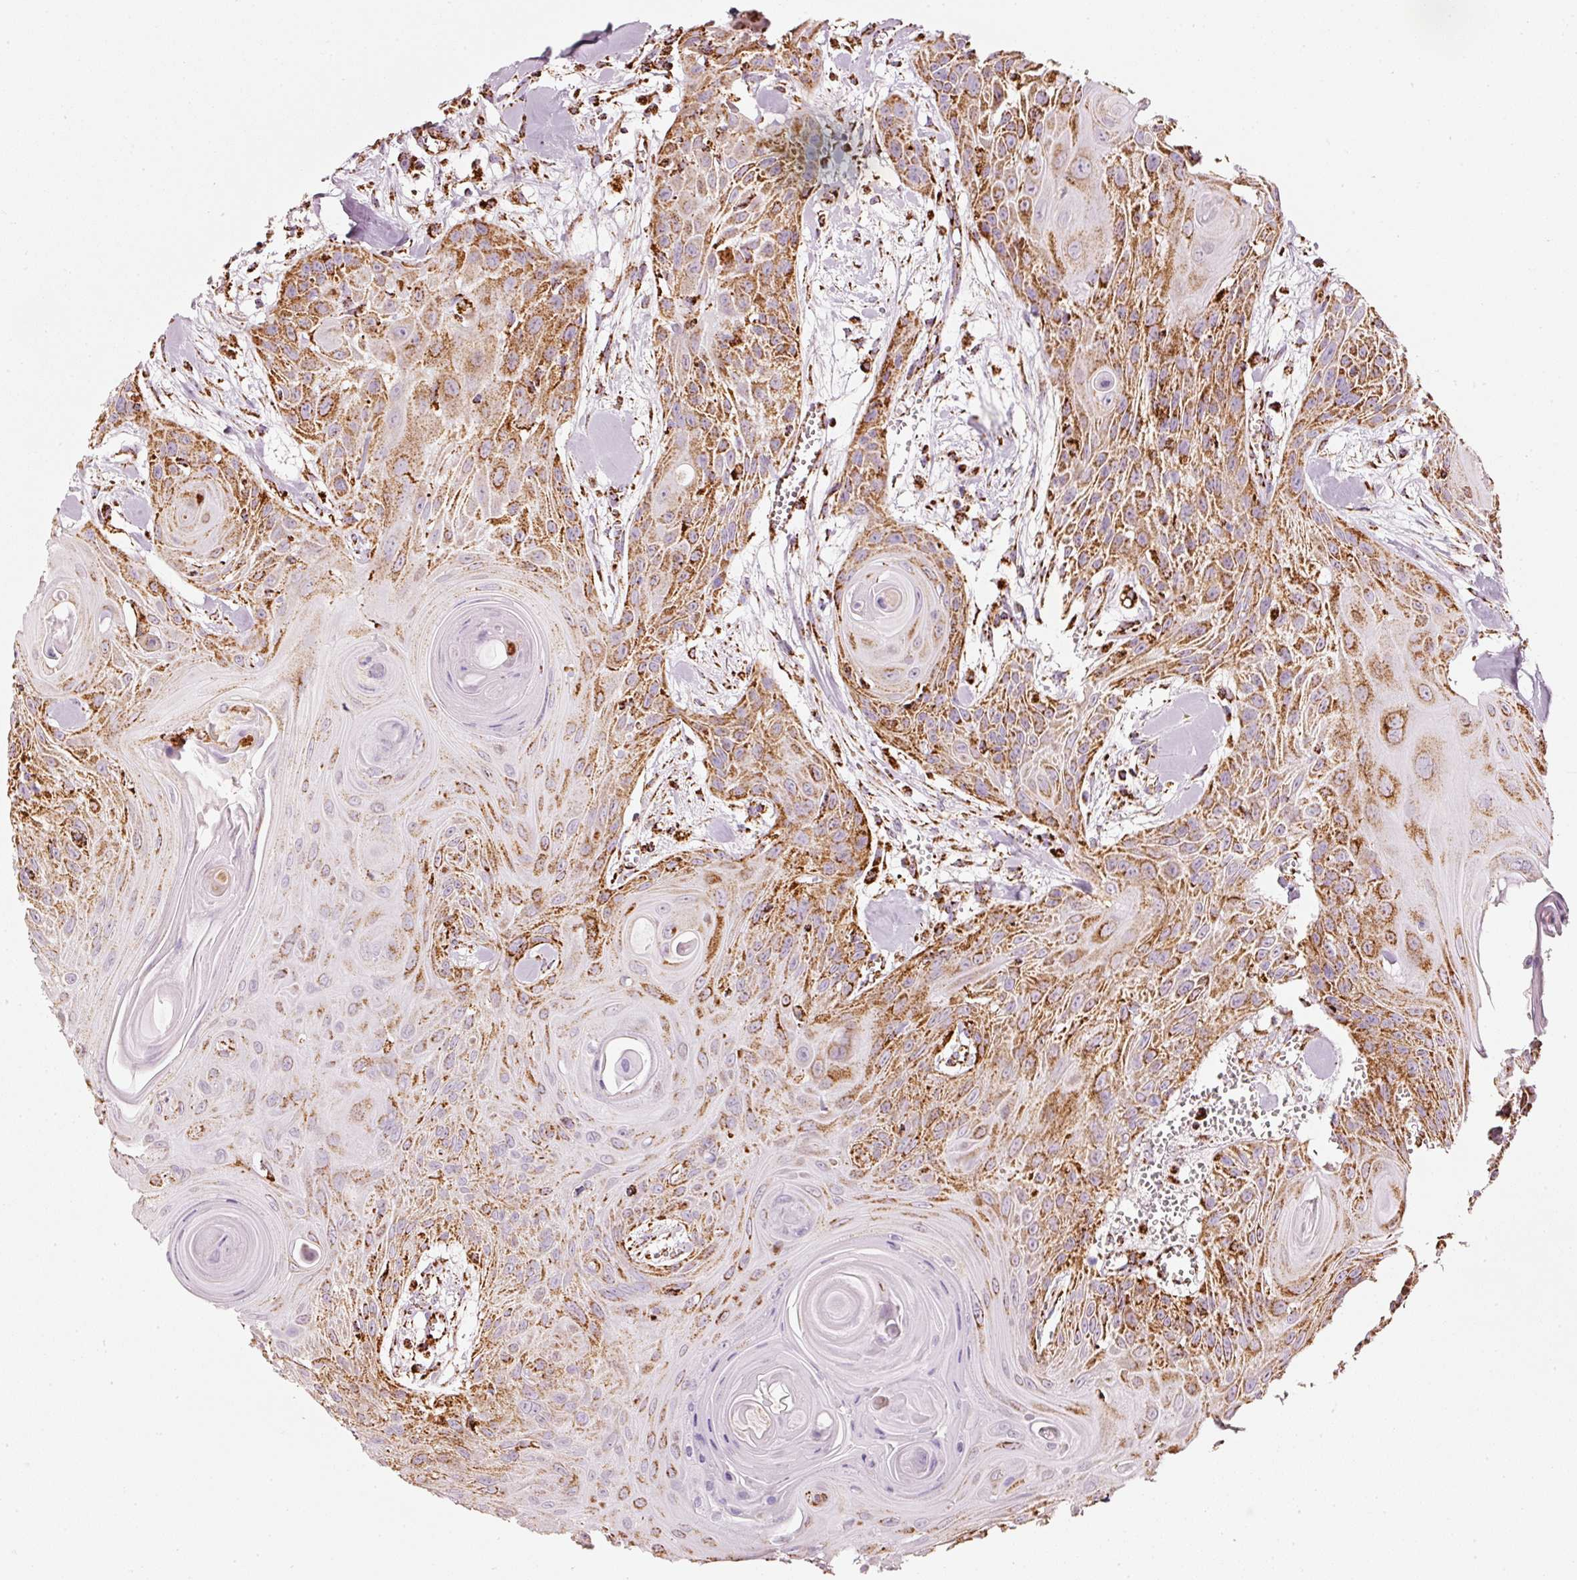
{"staining": {"intensity": "moderate", "quantity": ">75%", "location": "cytoplasmic/membranous"}, "tissue": "head and neck cancer", "cell_type": "Tumor cells", "image_type": "cancer", "snomed": [{"axis": "morphology", "description": "Squamous cell carcinoma, NOS"}, {"axis": "topography", "description": "Lymph node"}, {"axis": "topography", "description": "Salivary gland"}, {"axis": "topography", "description": "Head-Neck"}], "caption": "Protein expression analysis of human head and neck squamous cell carcinoma reveals moderate cytoplasmic/membranous positivity in about >75% of tumor cells.", "gene": "MT-CO2", "patient": {"sex": "female", "age": 74}}